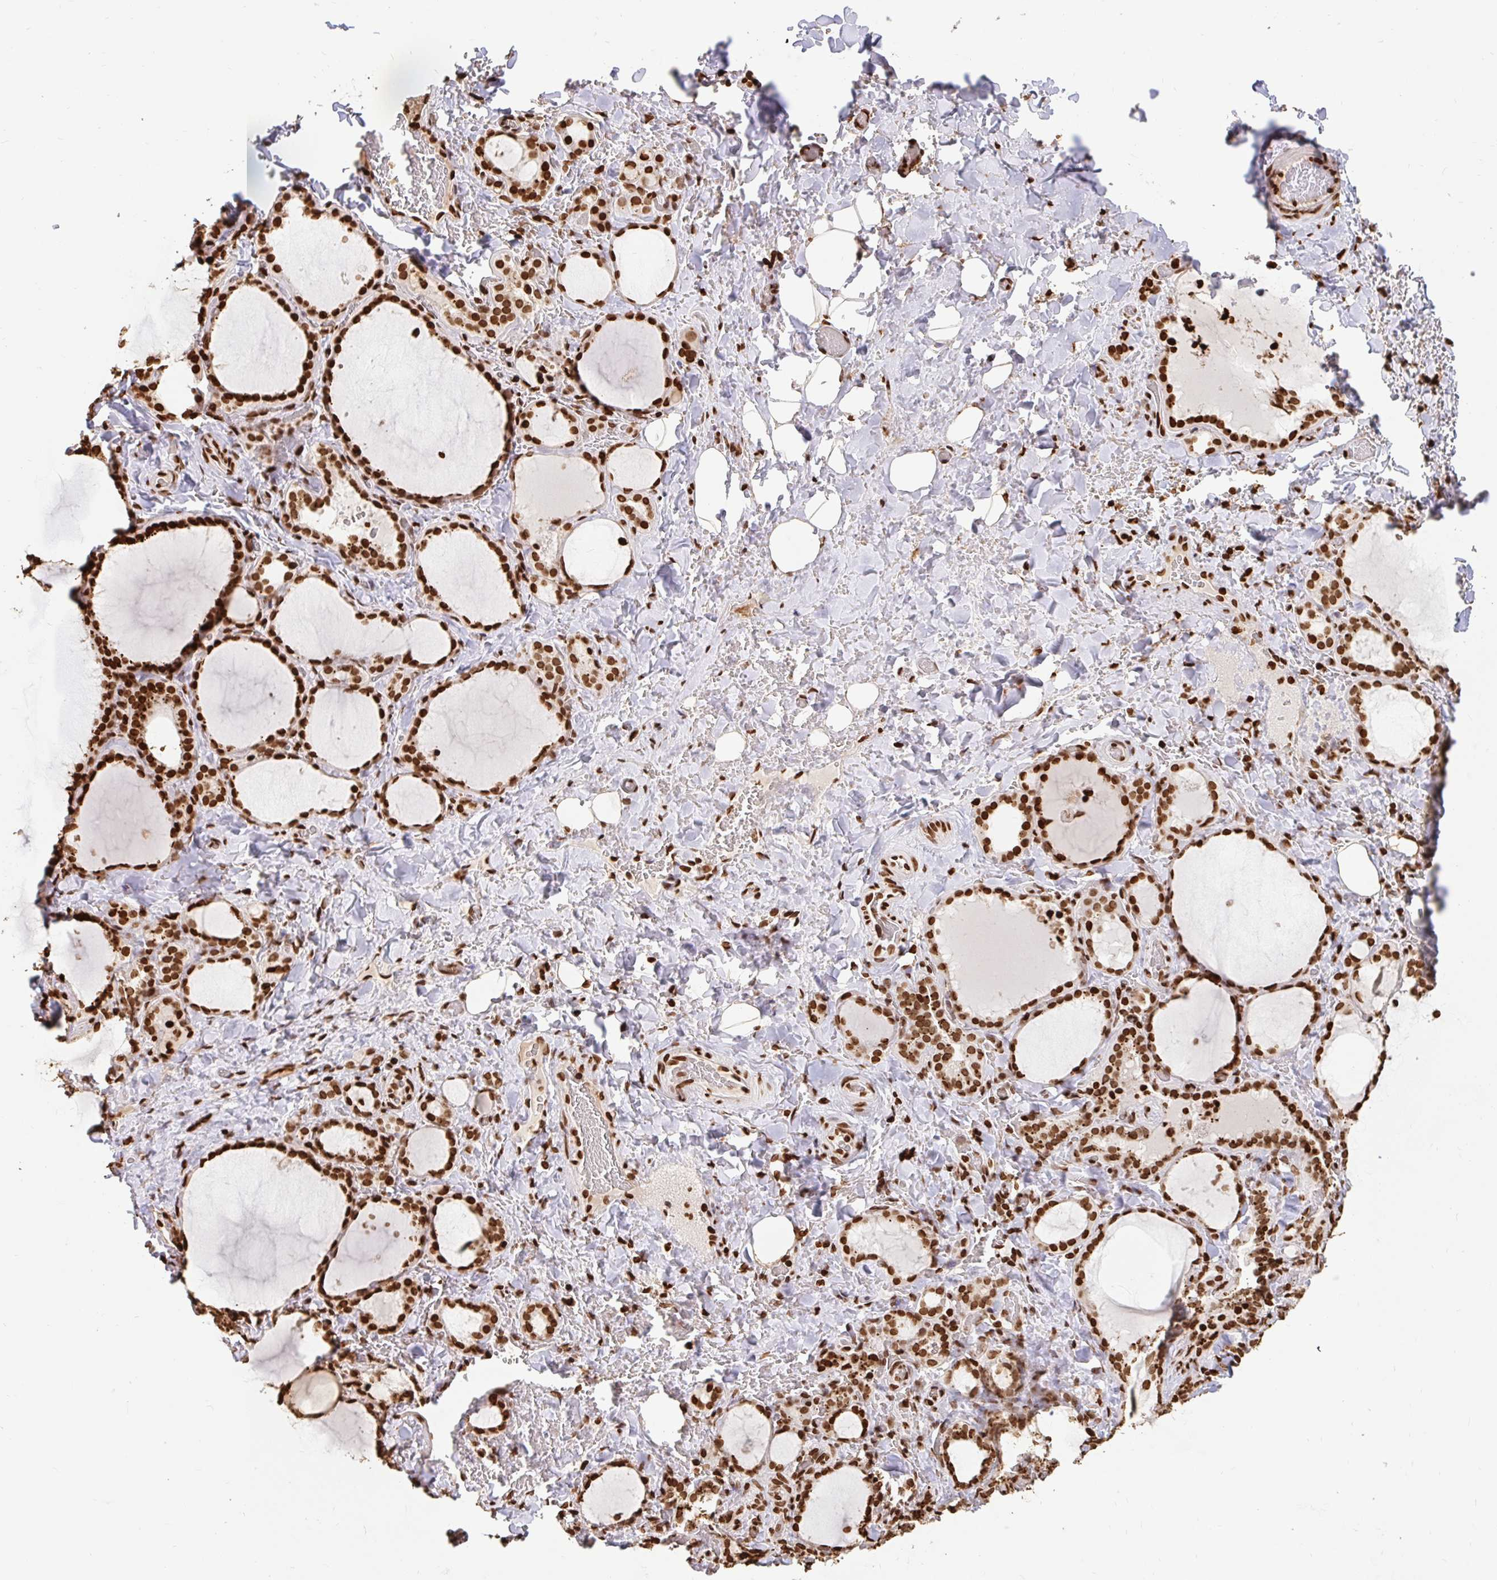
{"staining": {"intensity": "strong", "quantity": ">75%", "location": "nuclear"}, "tissue": "thyroid gland", "cell_type": "Glandular cells", "image_type": "normal", "snomed": [{"axis": "morphology", "description": "Normal tissue, NOS"}, {"axis": "topography", "description": "Thyroid gland"}], "caption": "IHC histopathology image of normal thyroid gland: thyroid gland stained using immunohistochemistry shows high levels of strong protein expression localized specifically in the nuclear of glandular cells, appearing as a nuclear brown color.", "gene": "H2BC5", "patient": {"sex": "female", "age": 22}}